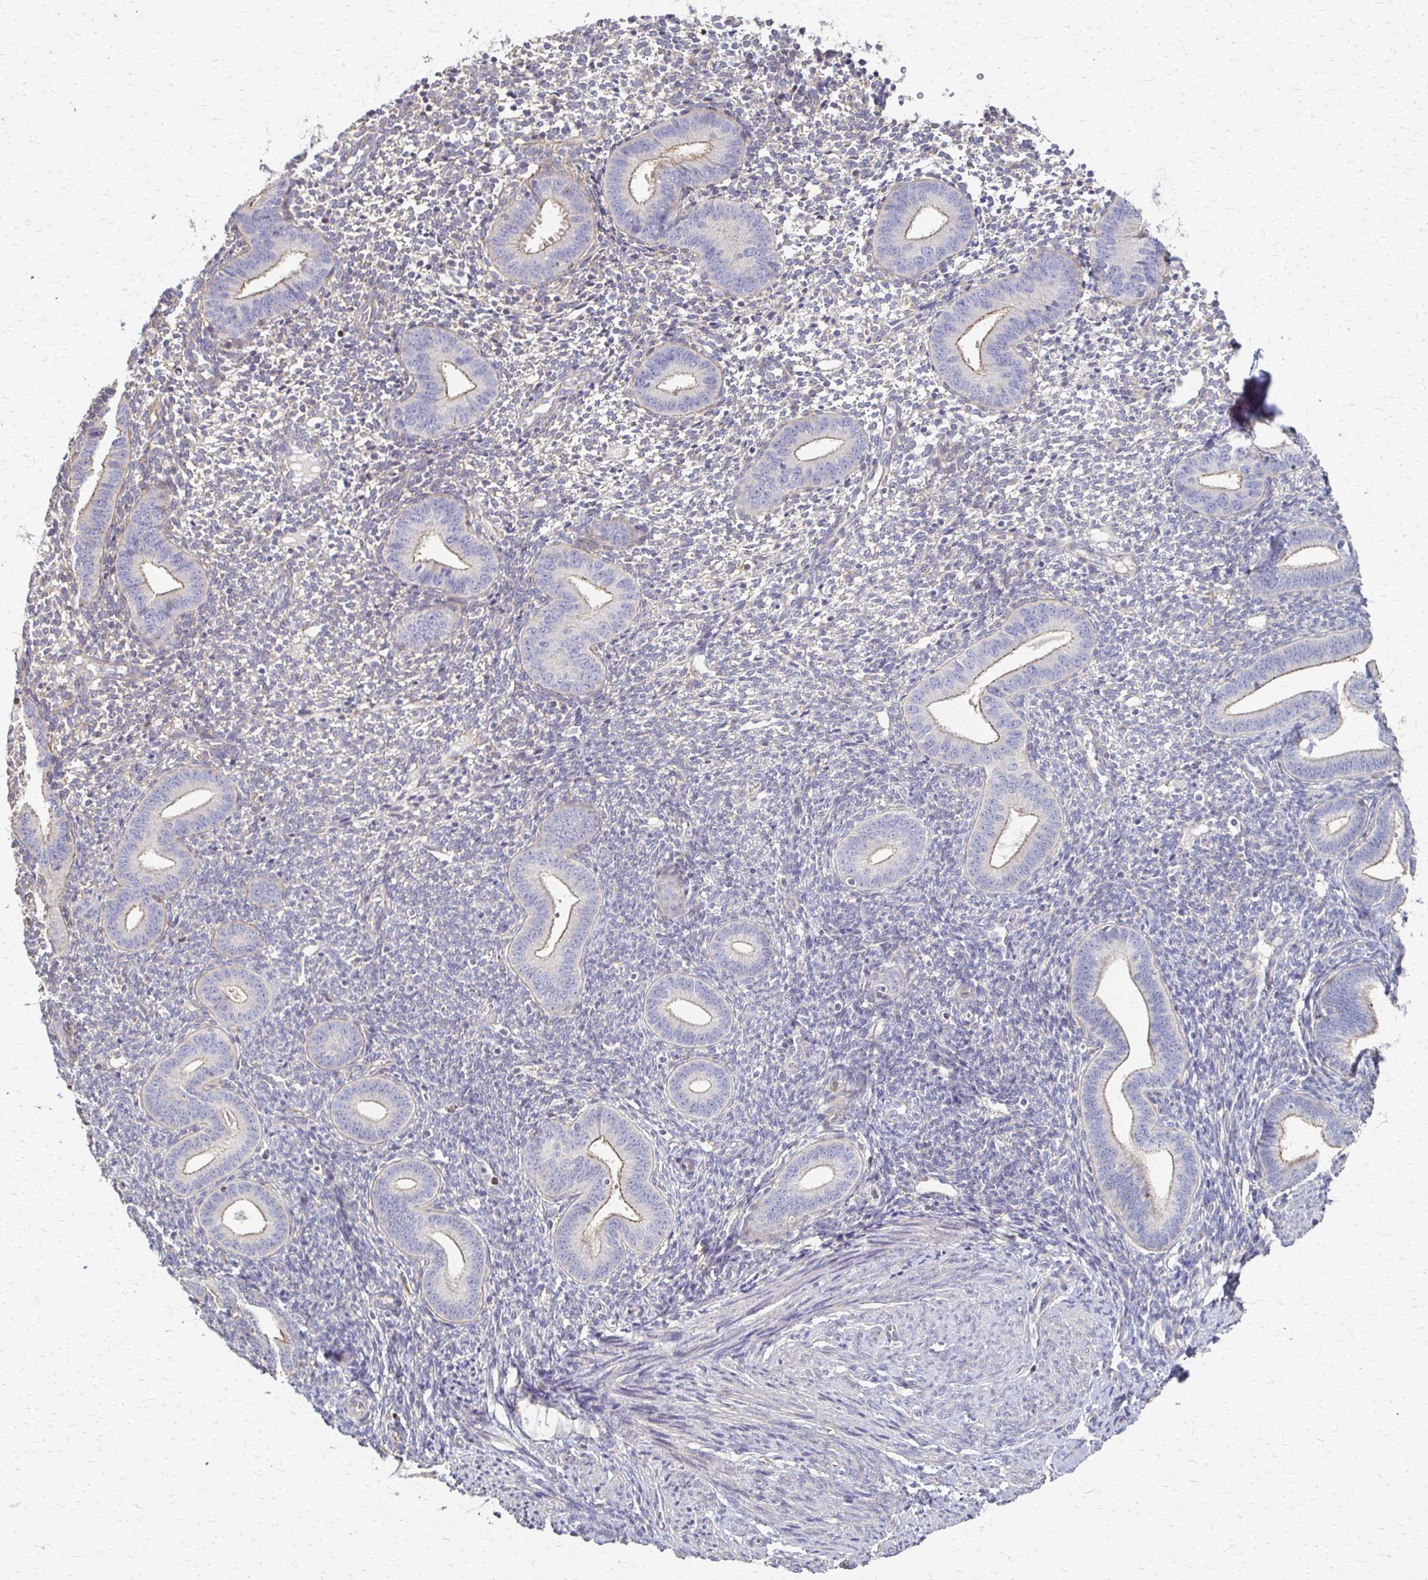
{"staining": {"intensity": "negative", "quantity": "none", "location": "none"}, "tissue": "endometrium", "cell_type": "Cells in endometrial stroma", "image_type": "normal", "snomed": [{"axis": "morphology", "description": "Normal tissue, NOS"}, {"axis": "topography", "description": "Endometrium"}], "caption": "Immunohistochemical staining of benign human endometrium shows no significant expression in cells in endometrial stroma.", "gene": "C1QTNF7", "patient": {"sex": "female", "age": 40}}